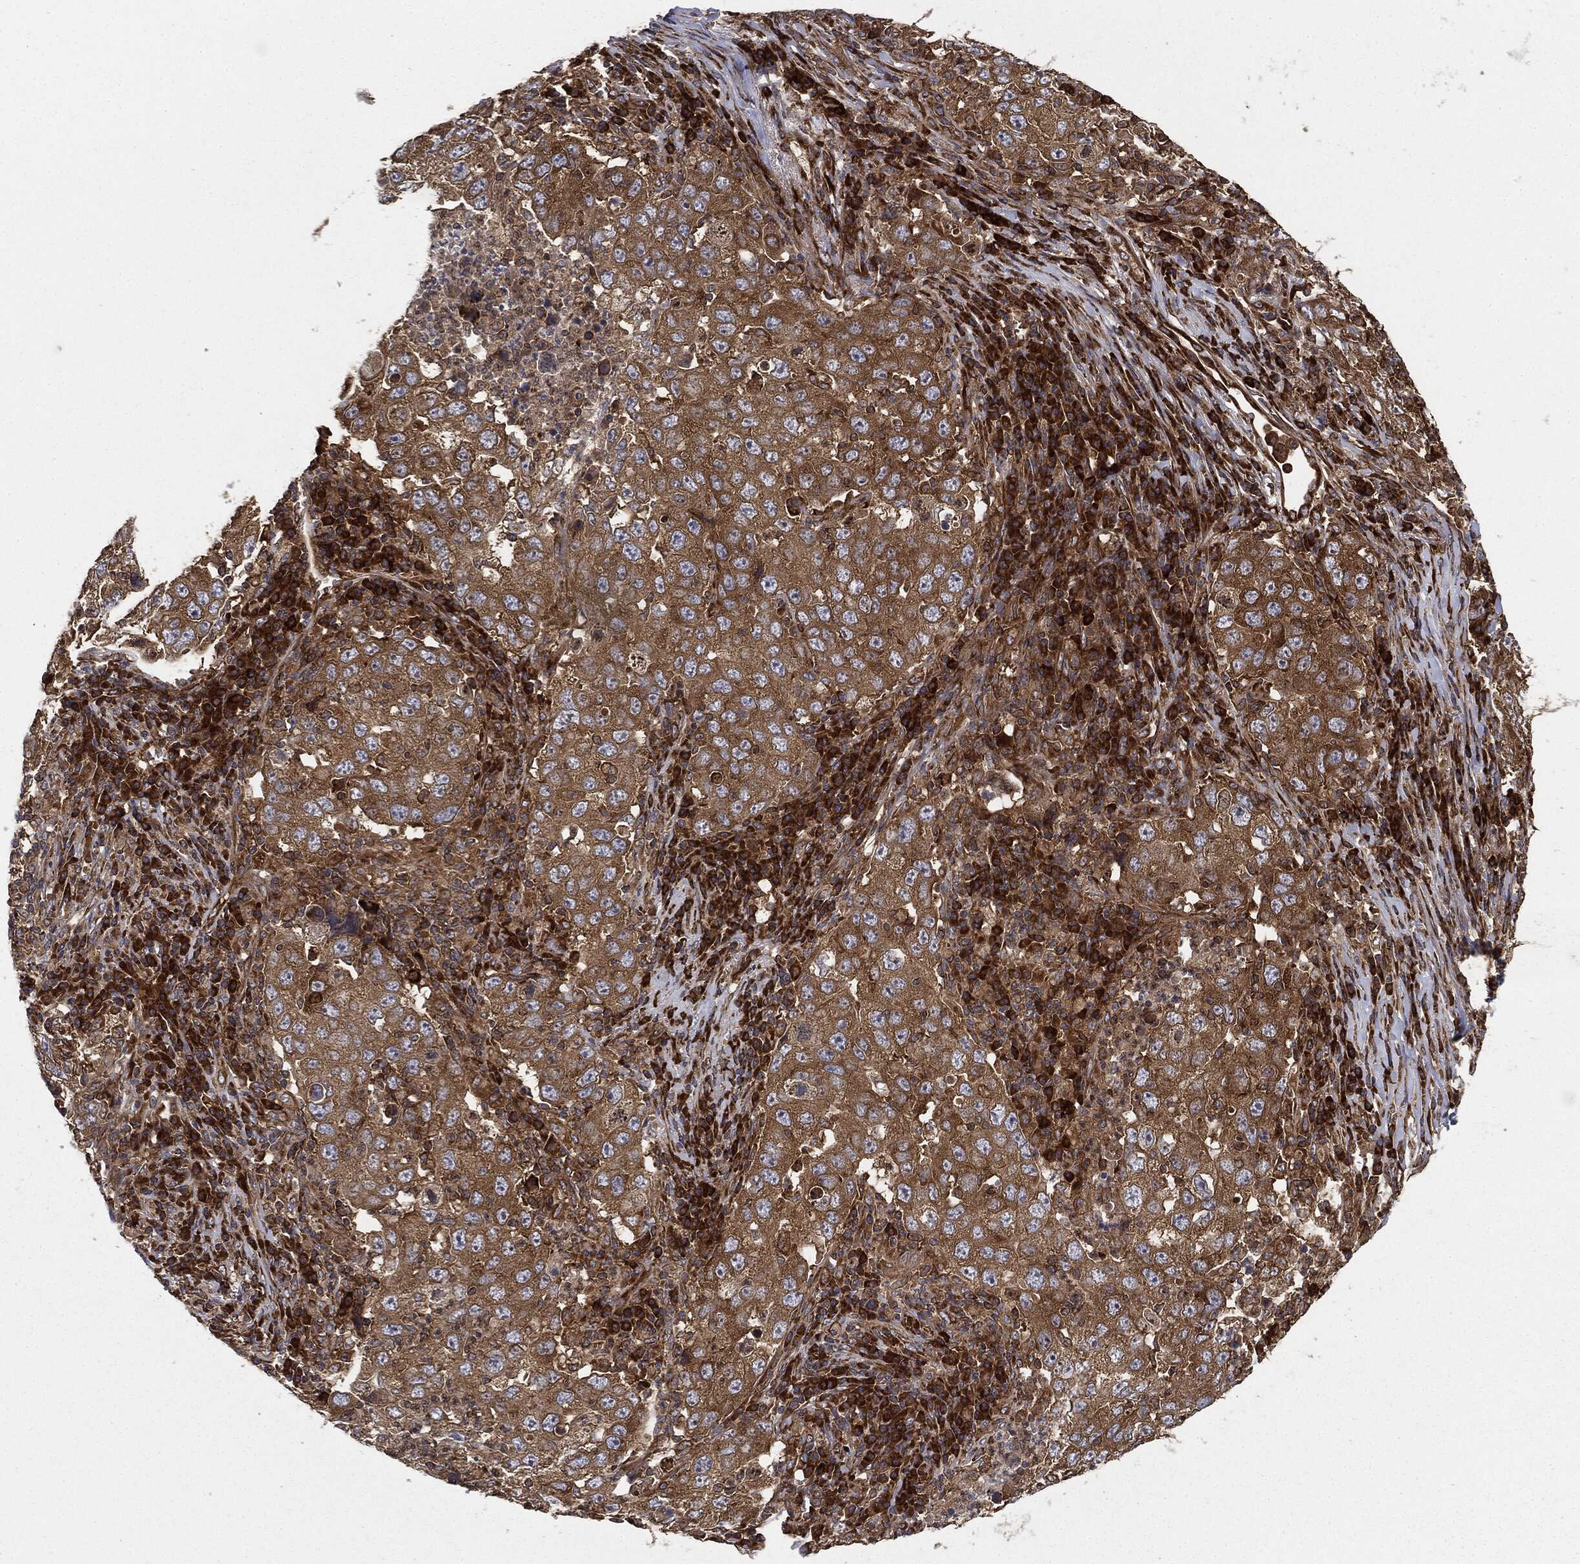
{"staining": {"intensity": "moderate", "quantity": ">75%", "location": "cytoplasmic/membranous"}, "tissue": "lung cancer", "cell_type": "Tumor cells", "image_type": "cancer", "snomed": [{"axis": "morphology", "description": "Adenocarcinoma, NOS"}, {"axis": "topography", "description": "Lung"}], "caption": "Lung adenocarcinoma stained with IHC displays moderate cytoplasmic/membranous positivity in about >75% of tumor cells.", "gene": "EIF2AK2", "patient": {"sex": "male", "age": 73}}